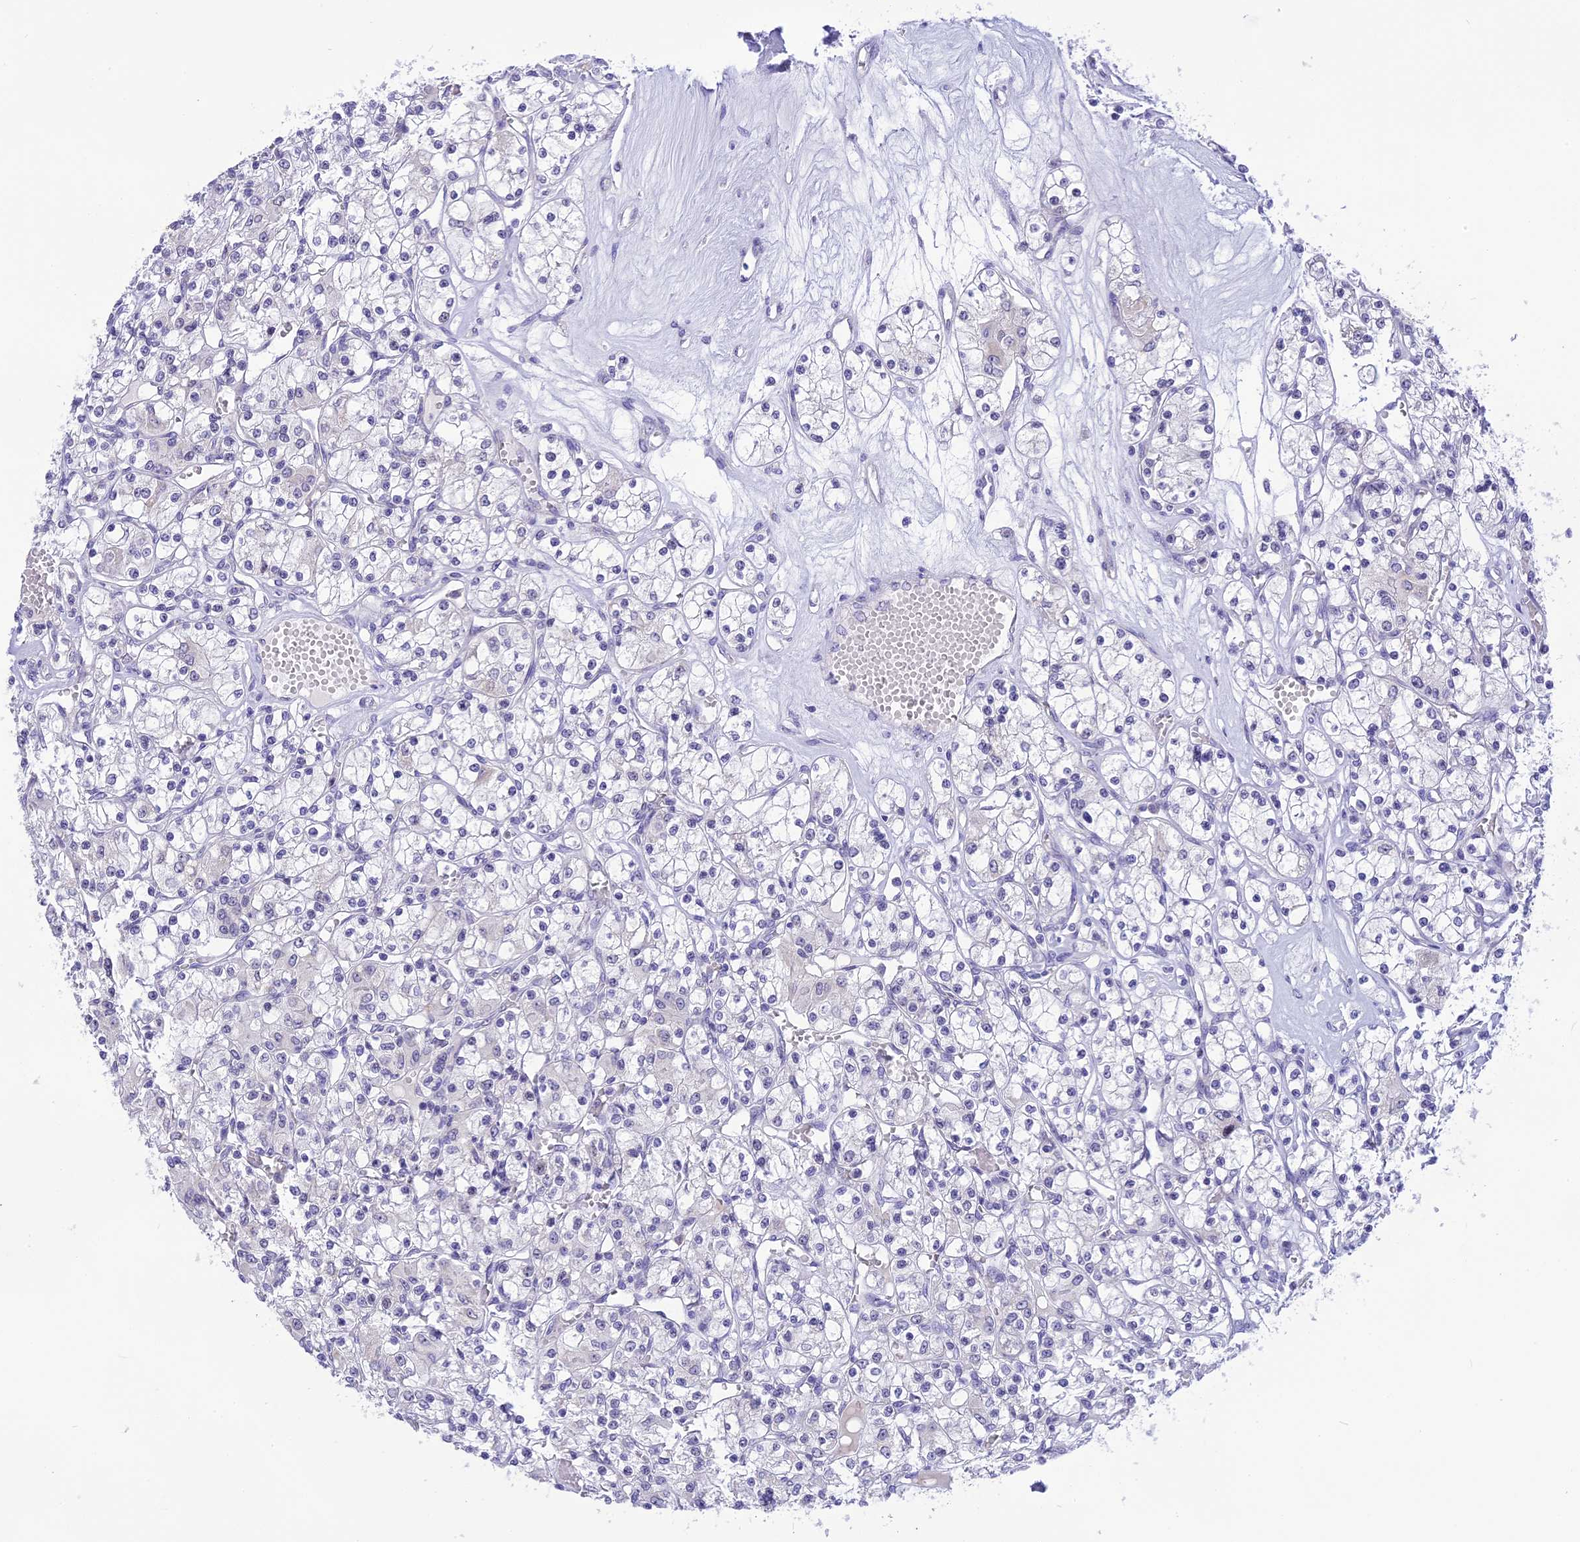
{"staining": {"intensity": "negative", "quantity": "none", "location": "none"}, "tissue": "renal cancer", "cell_type": "Tumor cells", "image_type": "cancer", "snomed": [{"axis": "morphology", "description": "Adenocarcinoma, NOS"}, {"axis": "topography", "description": "Kidney"}], "caption": "Photomicrograph shows no protein positivity in tumor cells of adenocarcinoma (renal) tissue.", "gene": "CMSS1", "patient": {"sex": "female", "age": 59}}